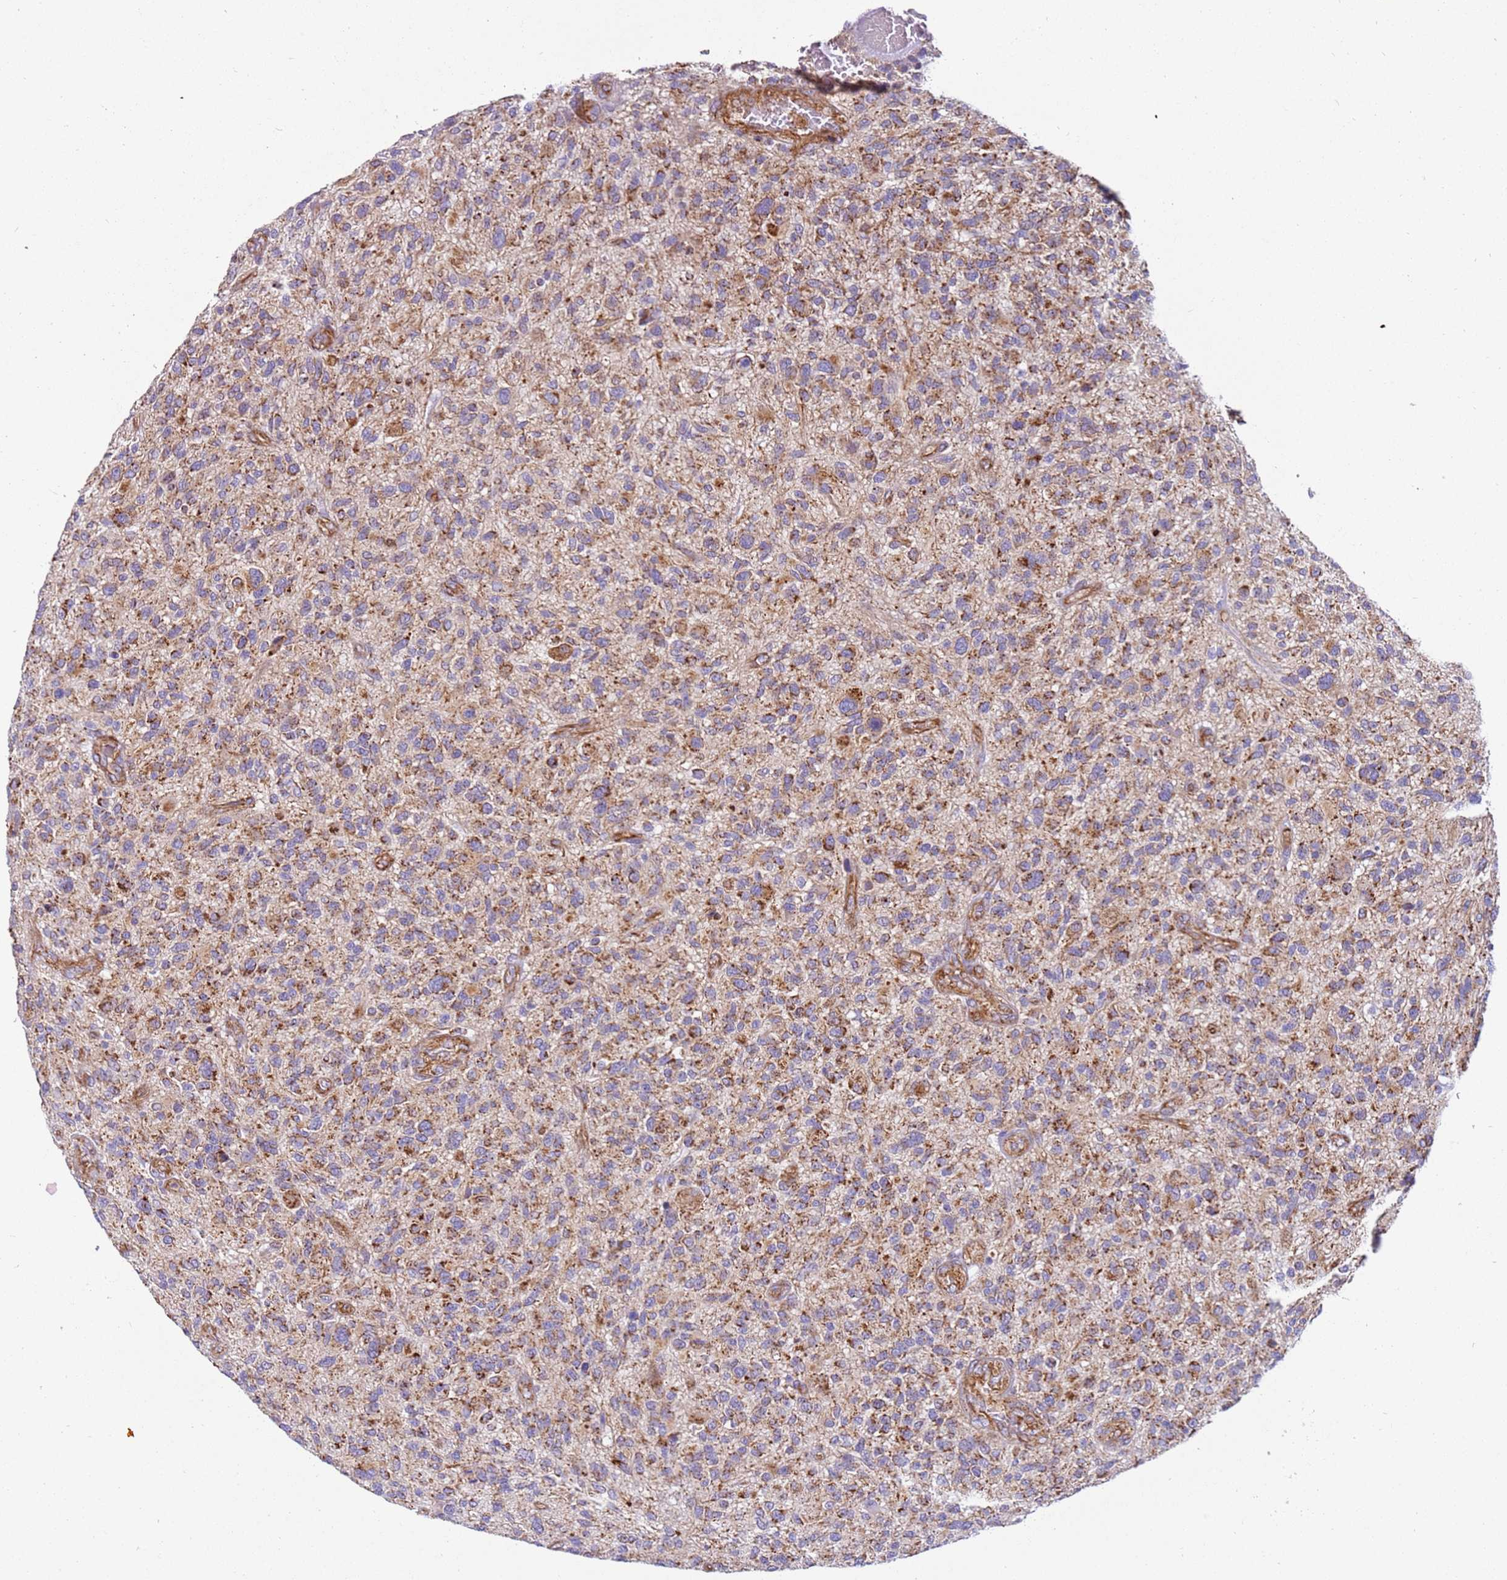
{"staining": {"intensity": "moderate", "quantity": "25%-75%", "location": "cytoplasmic/membranous"}, "tissue": "glioma", "cell_type": "Tumor cells", "image_type": "cancer", "snomed": [{"axis": "morphology", "description": "Glioma, malignant, High grade"}, {"axis": "topography", "description": "Brain"}], "caption": "High-grade glioma (malignant) stained with a brown dye demonstrates moderate cytoplasmic/membranous positive expression in about 25%-75% of tumor cells.", "gene": "MRPL20", "patient": {"sex": "male", "age": 47}}